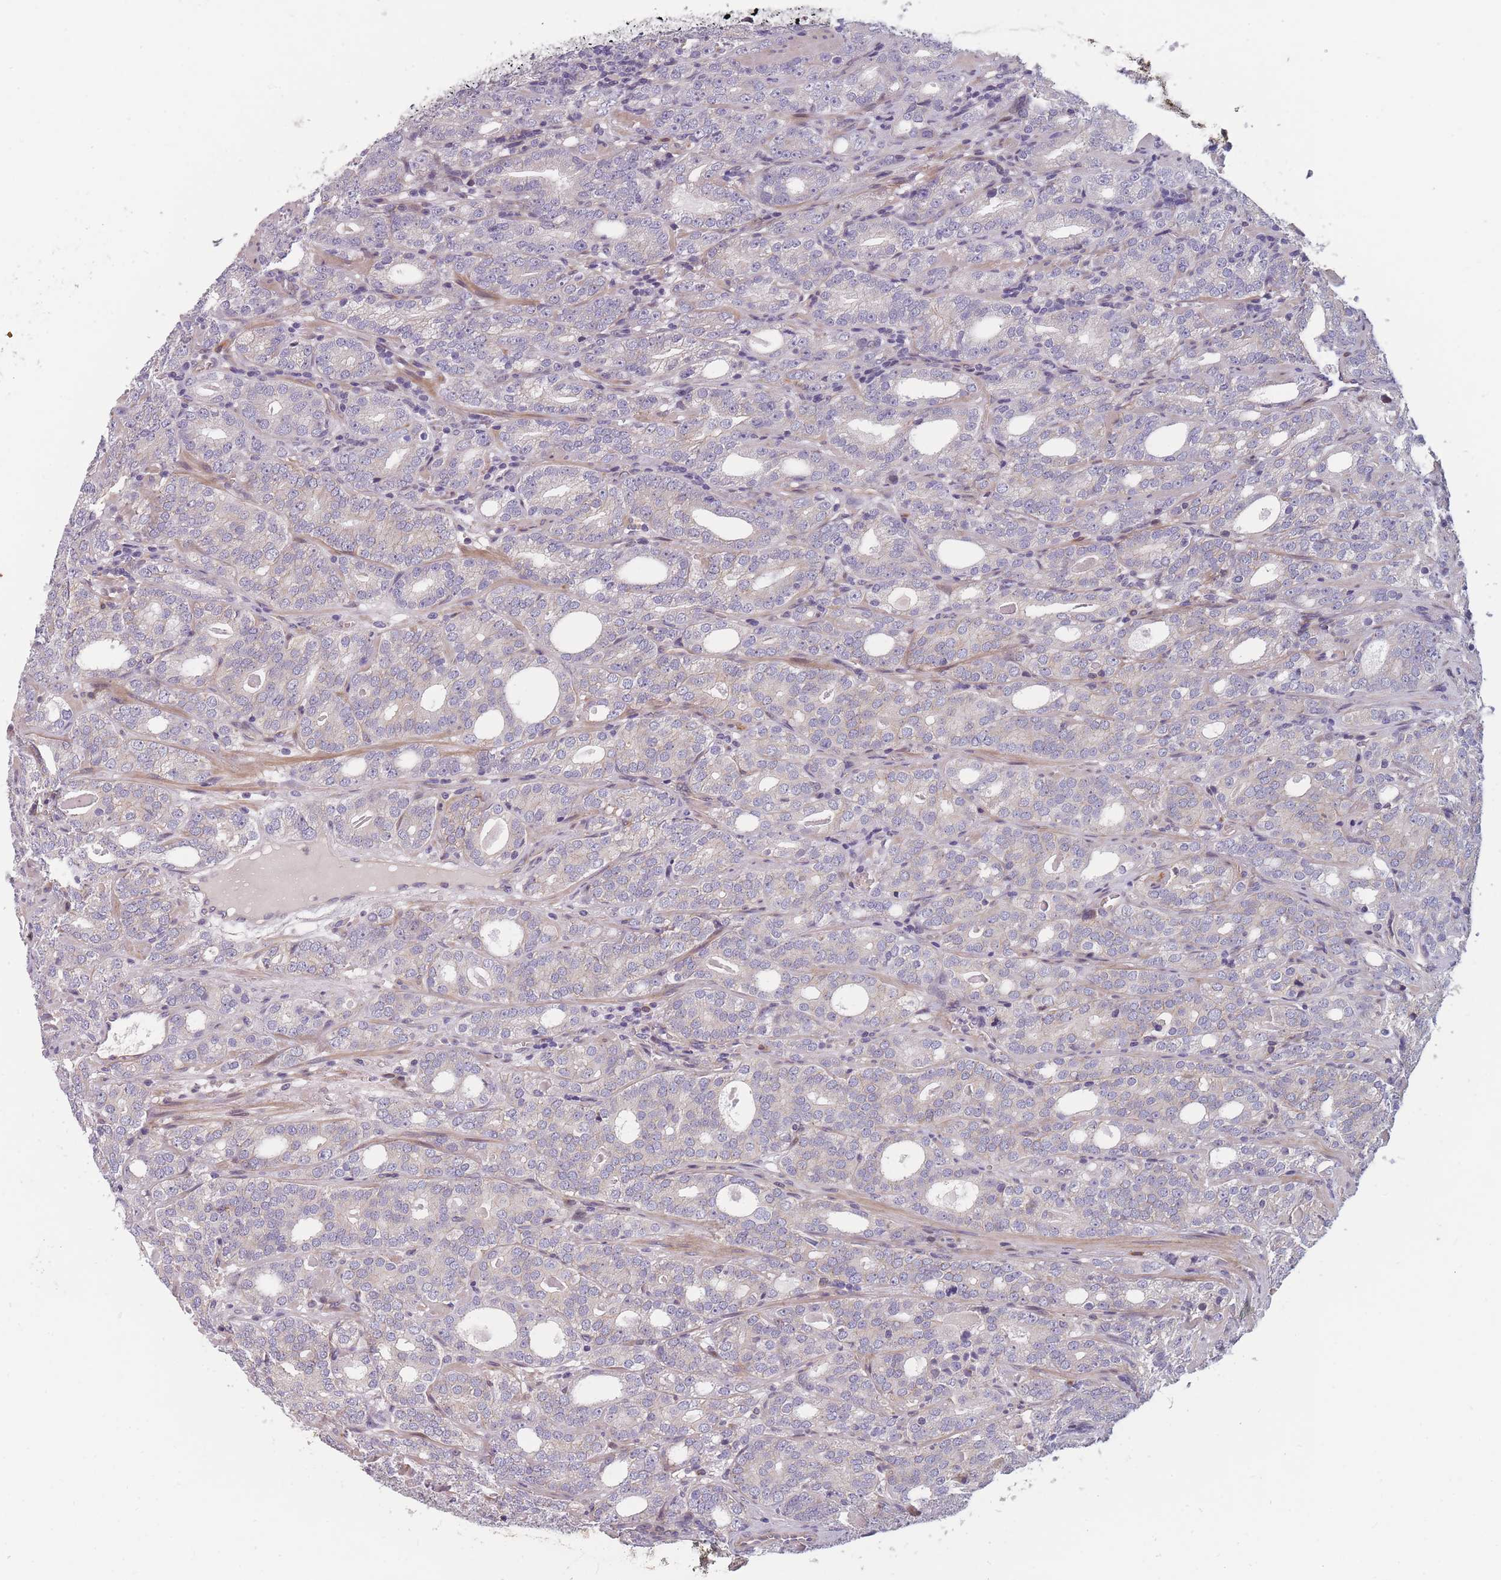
{"staining": {"intensity": "negative", "quantity": "none", "location": "none"}, "tissue": "prostate cancer", "cell_type": "Tumor cells", "image_type": "cancer", "snomed": [{"axis": "morphology", "description": "Adenocarcinoma, High grade"}, {"axis": "topography", "description": "Prostate"}], "caption": "This is an IHC micrograph of human prostate adenocarcinoma (high-grade). There is no staining in tumor cells.", "gene": "FAM83F", "patient": {"sex": "male", "age": 64}}